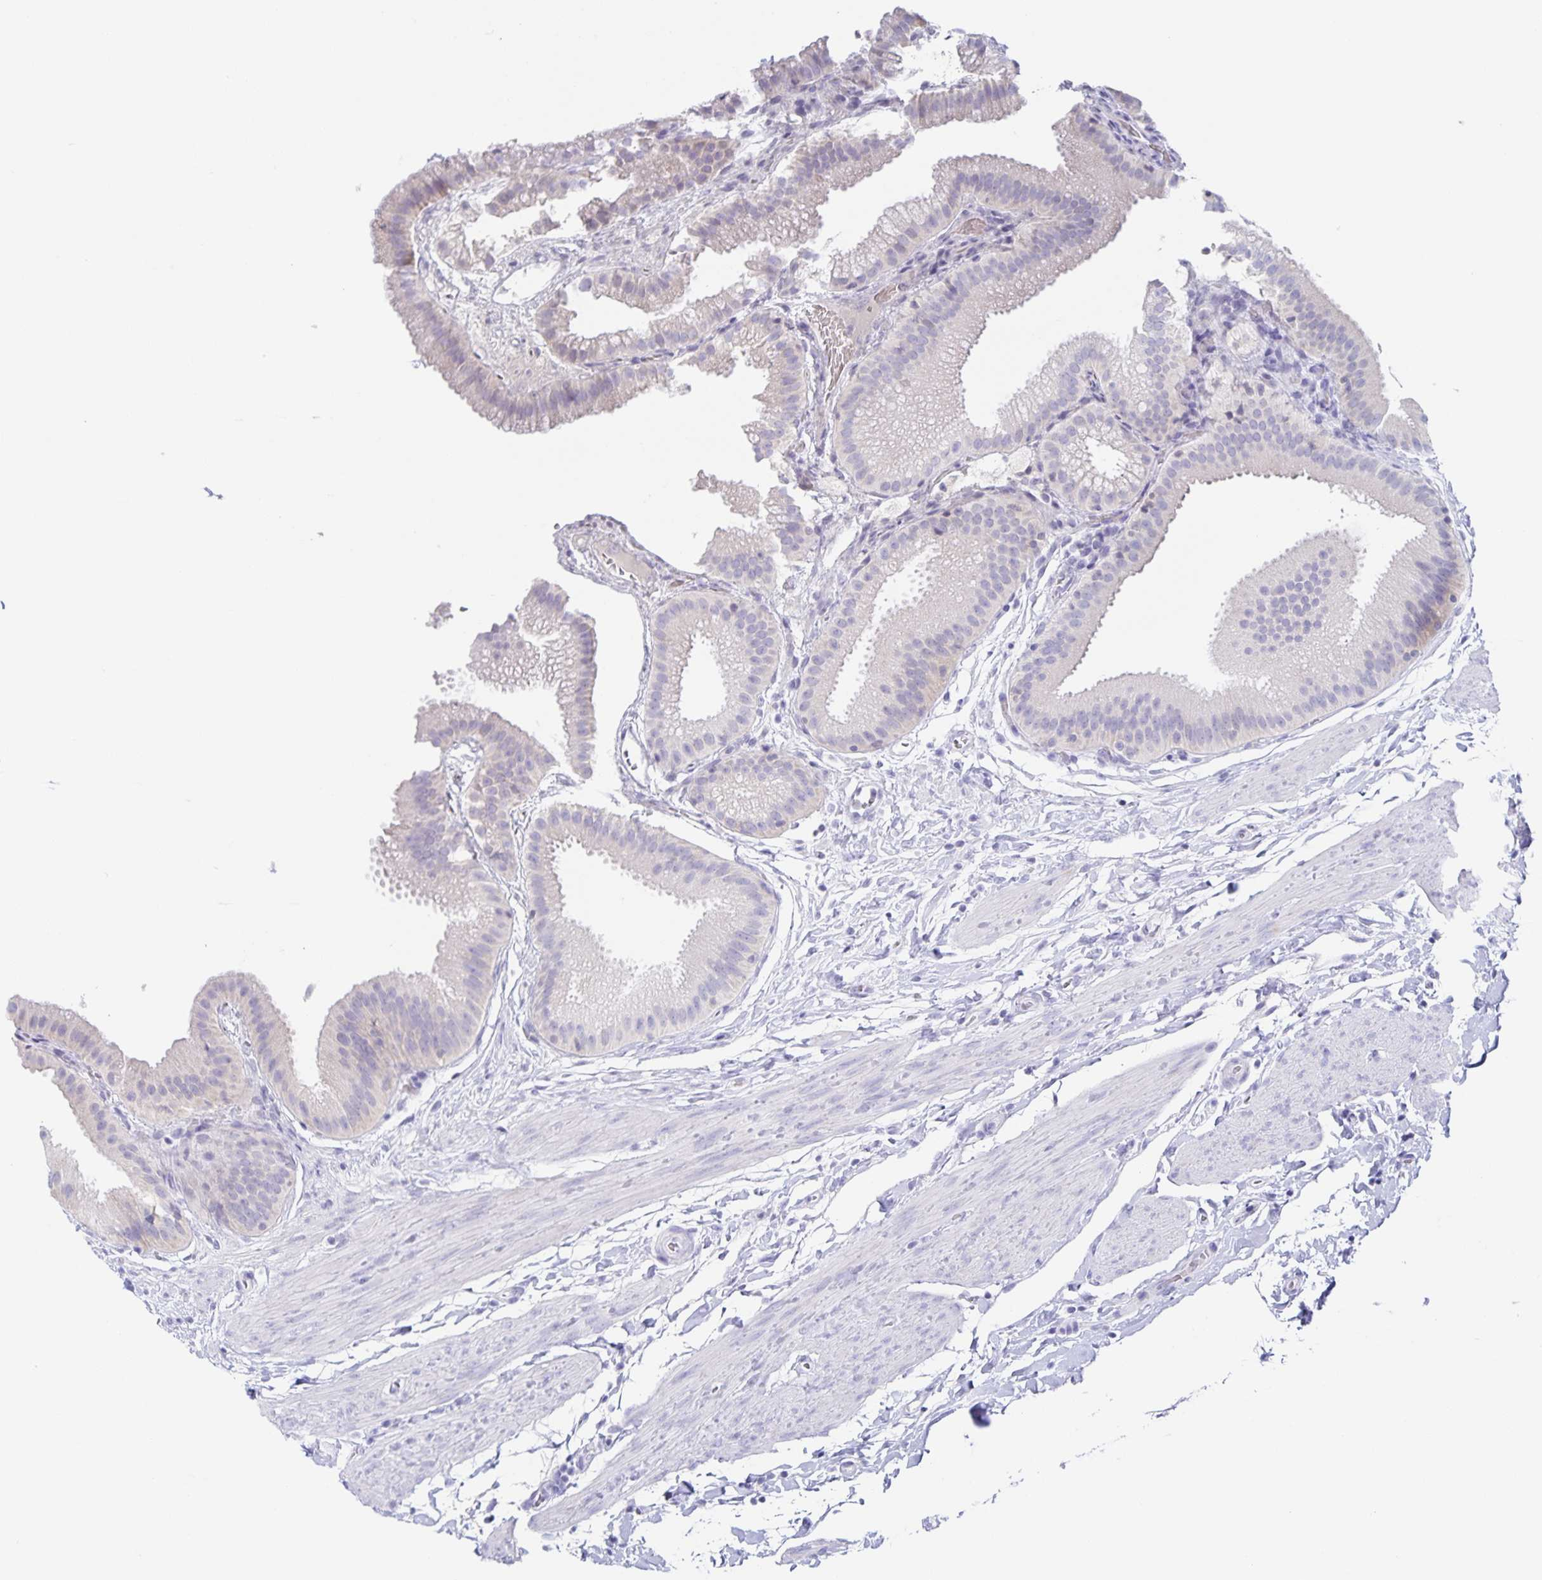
{"staining": {"intensity": "negative", "quantity": "none", "location": "none"}, "tissue": "gallbladder", "cell_type": "Glandular cells", "image_type": "normal", "snomed": [{"axis": "morphology", "description": "Normal tissue, NOS"}, {"axis": "topography", "description": "Gallbladder"}], "caption": "The histopathology image exhibits no staining of glandular cells in unremarkable gallbladder.", "gene": "RPL36A", "patient": {"sex": "female", "age": 63}}